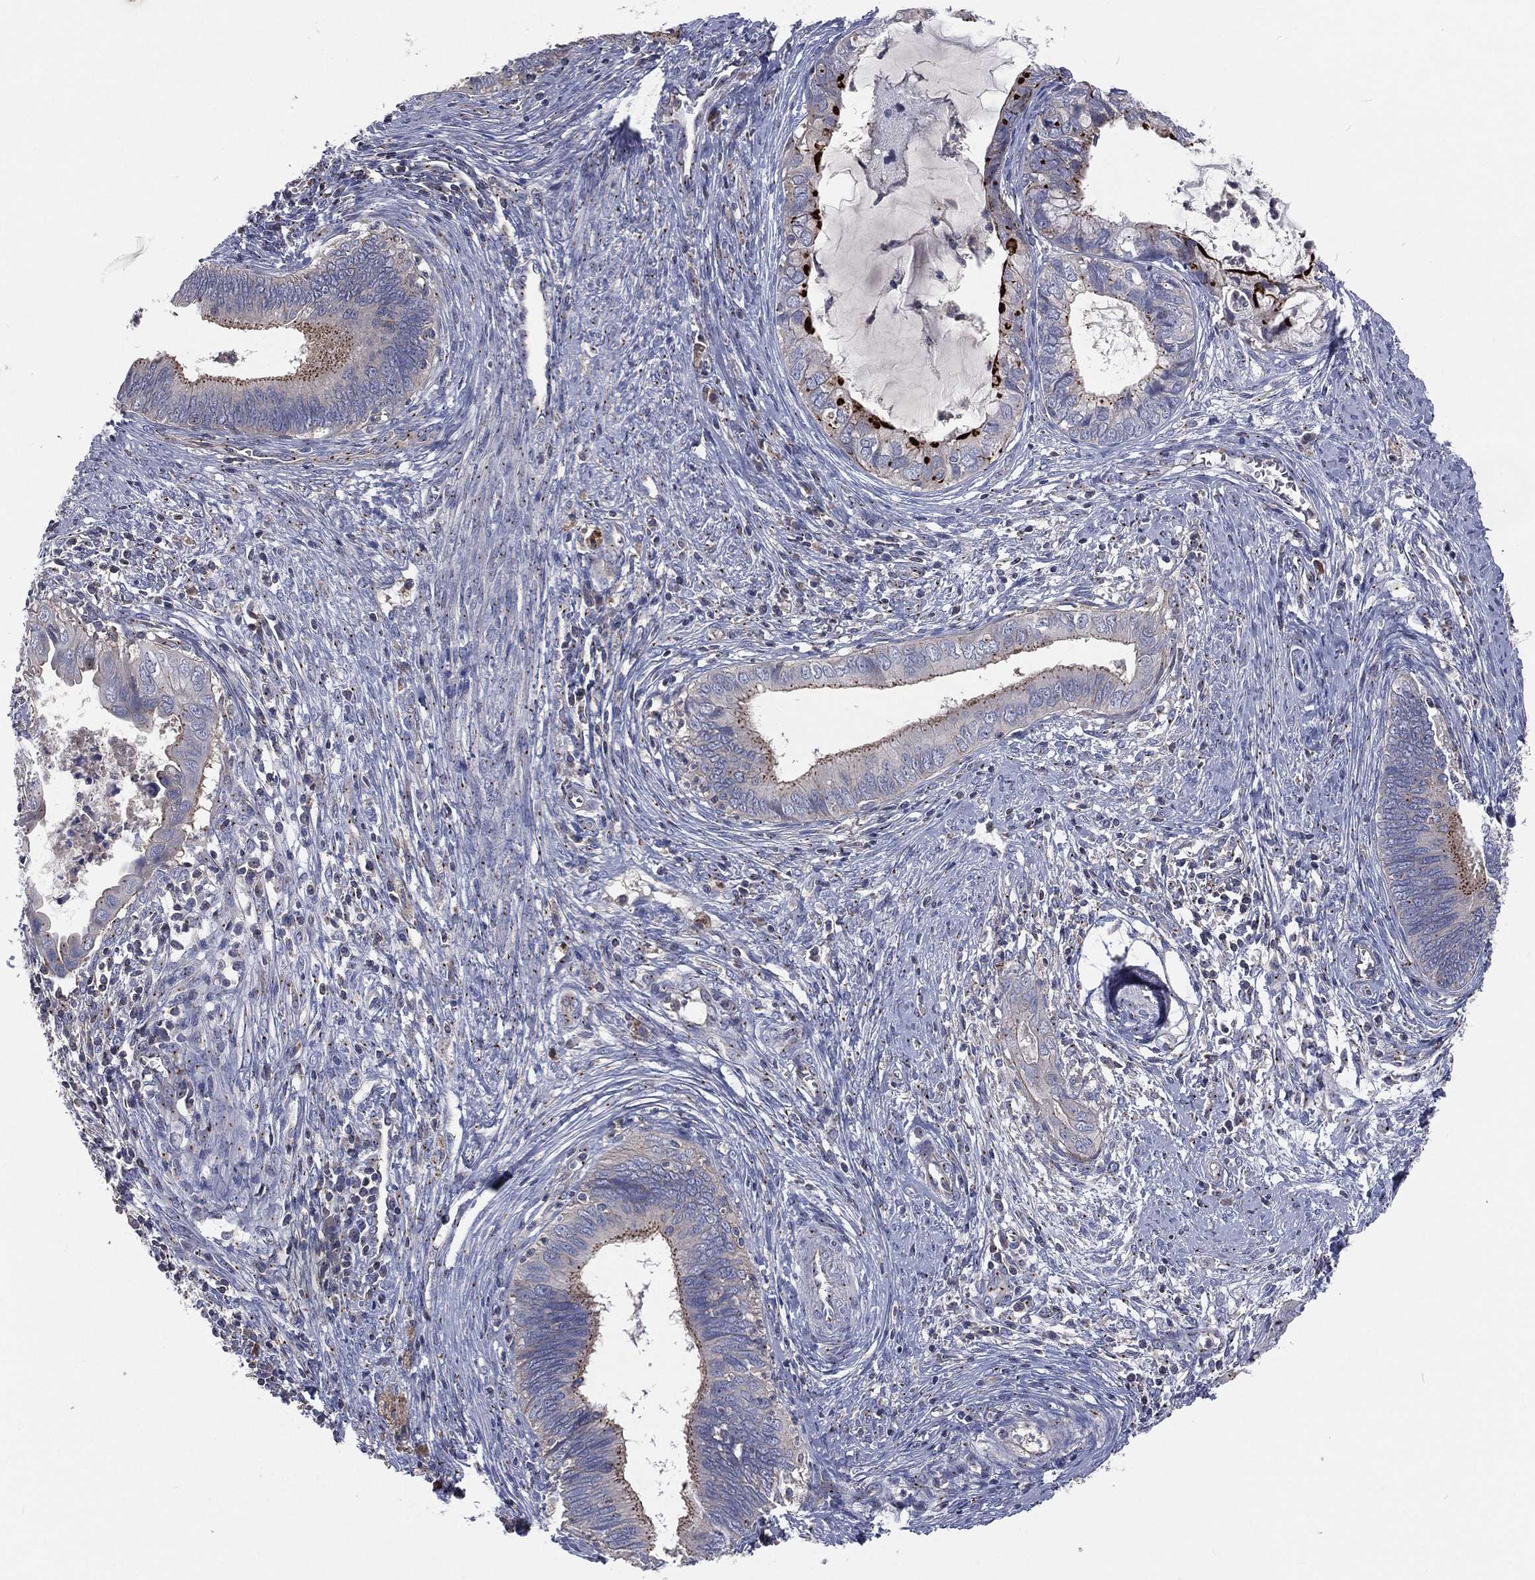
{"staining": {"intensity": "moderate", "quantity": "<25%", "location": "cytoplasmic/membranous"}, "tissue": "cervical cancer", "cell_type": "Tumor cells", "image_type": "cancer", "snomed": [{"axis": "morphology", "description": "Adenocarcinoma, NOS"}, {"axis": "topography", "description": "Cervix"}], "caption": "Immunohistochemistry (IHC) (DAB) staining of cervical cancer reveals moderate cytoplasmic/membranous protein staining in approximately <25% of tumor cells. (DAB (3,3'-diaminobenzidine) IHC with brightfield microscopy, high magnification).", "gene": "CROCC", "patient": {"sex": "female", "age": 42}}